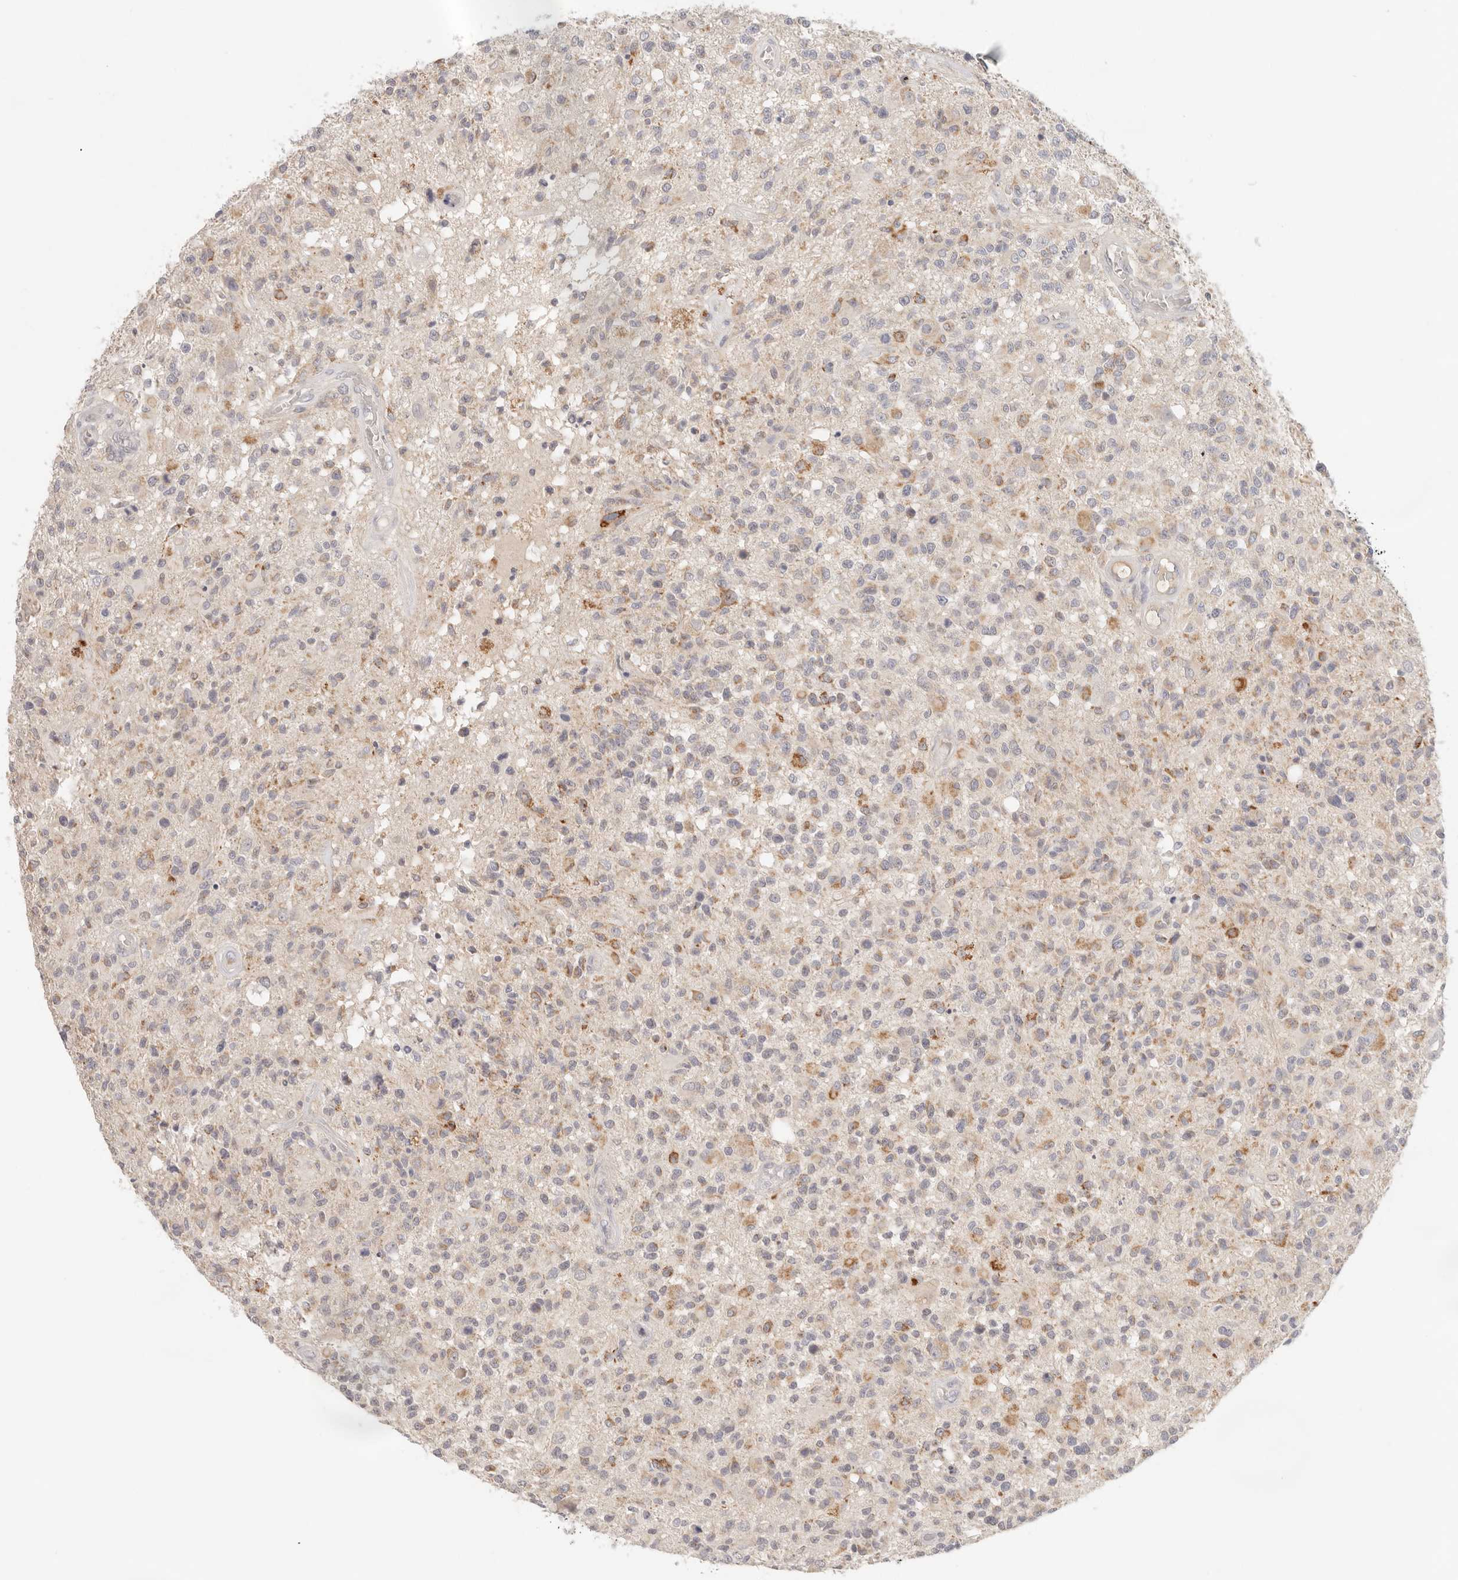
{"staining": {"intensity": "moderate", "quantity": "<25%", "location": "cytoplasmic/membranous"}, "tissue": "glioma", "cell_type": "Tumor cells", "image_type": "cancer", "snomed": [{"axis": "morphology", "description": "Glioma, malignant, High grade"}, {"axis": "morphology", "description": "Glioblastoma, NOS"}, {"axis": "topography", "description": "Brain"}], "caption": "Immunohistochemical staining of glioma demonstrates moderate cytoplasmic/membranous protein expression in about <25% of tumor cells.", "gene": "SPHK1", "patient": {"sex": "male", "age": 60}}